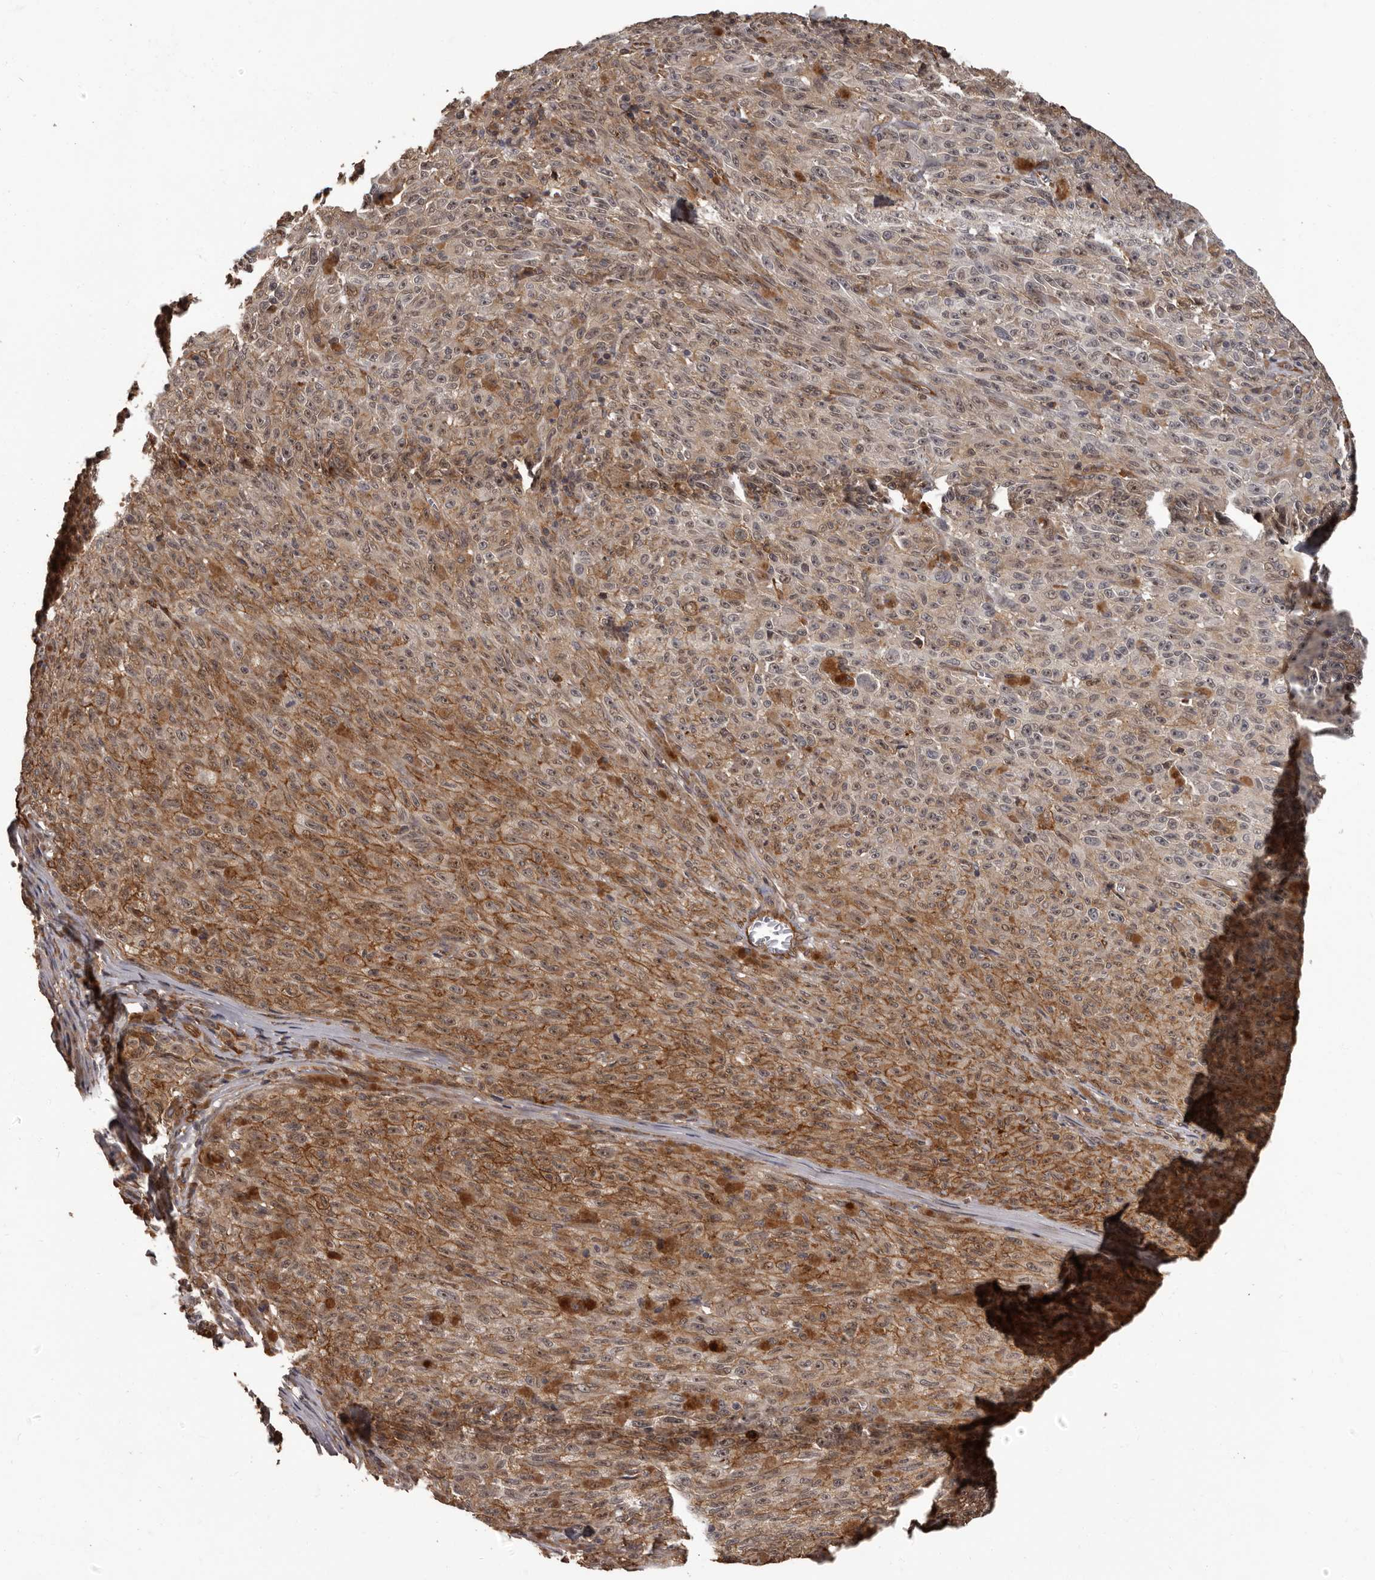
{"staining": {"intensity": "moderate", "quantity": "<25%", "location": "cytoplasmic/membranous"}, "tissue": "melanoma", "cell_type": "Tumor cells", "image_type": "cancer", "snomed": [{"axis": "morphology", "description": "Malignant melanoma, NOS"}, {"axis": "topography", "description": "Skin"}], "caption": "This histopathology image exhibits IHC staining of melanoma, with low moderate cytoplasmic/membranous staining in approximately <25% of tumor cells.", "gene": "SLITRK6", "patient": {"sex": "female", "age": 82}}